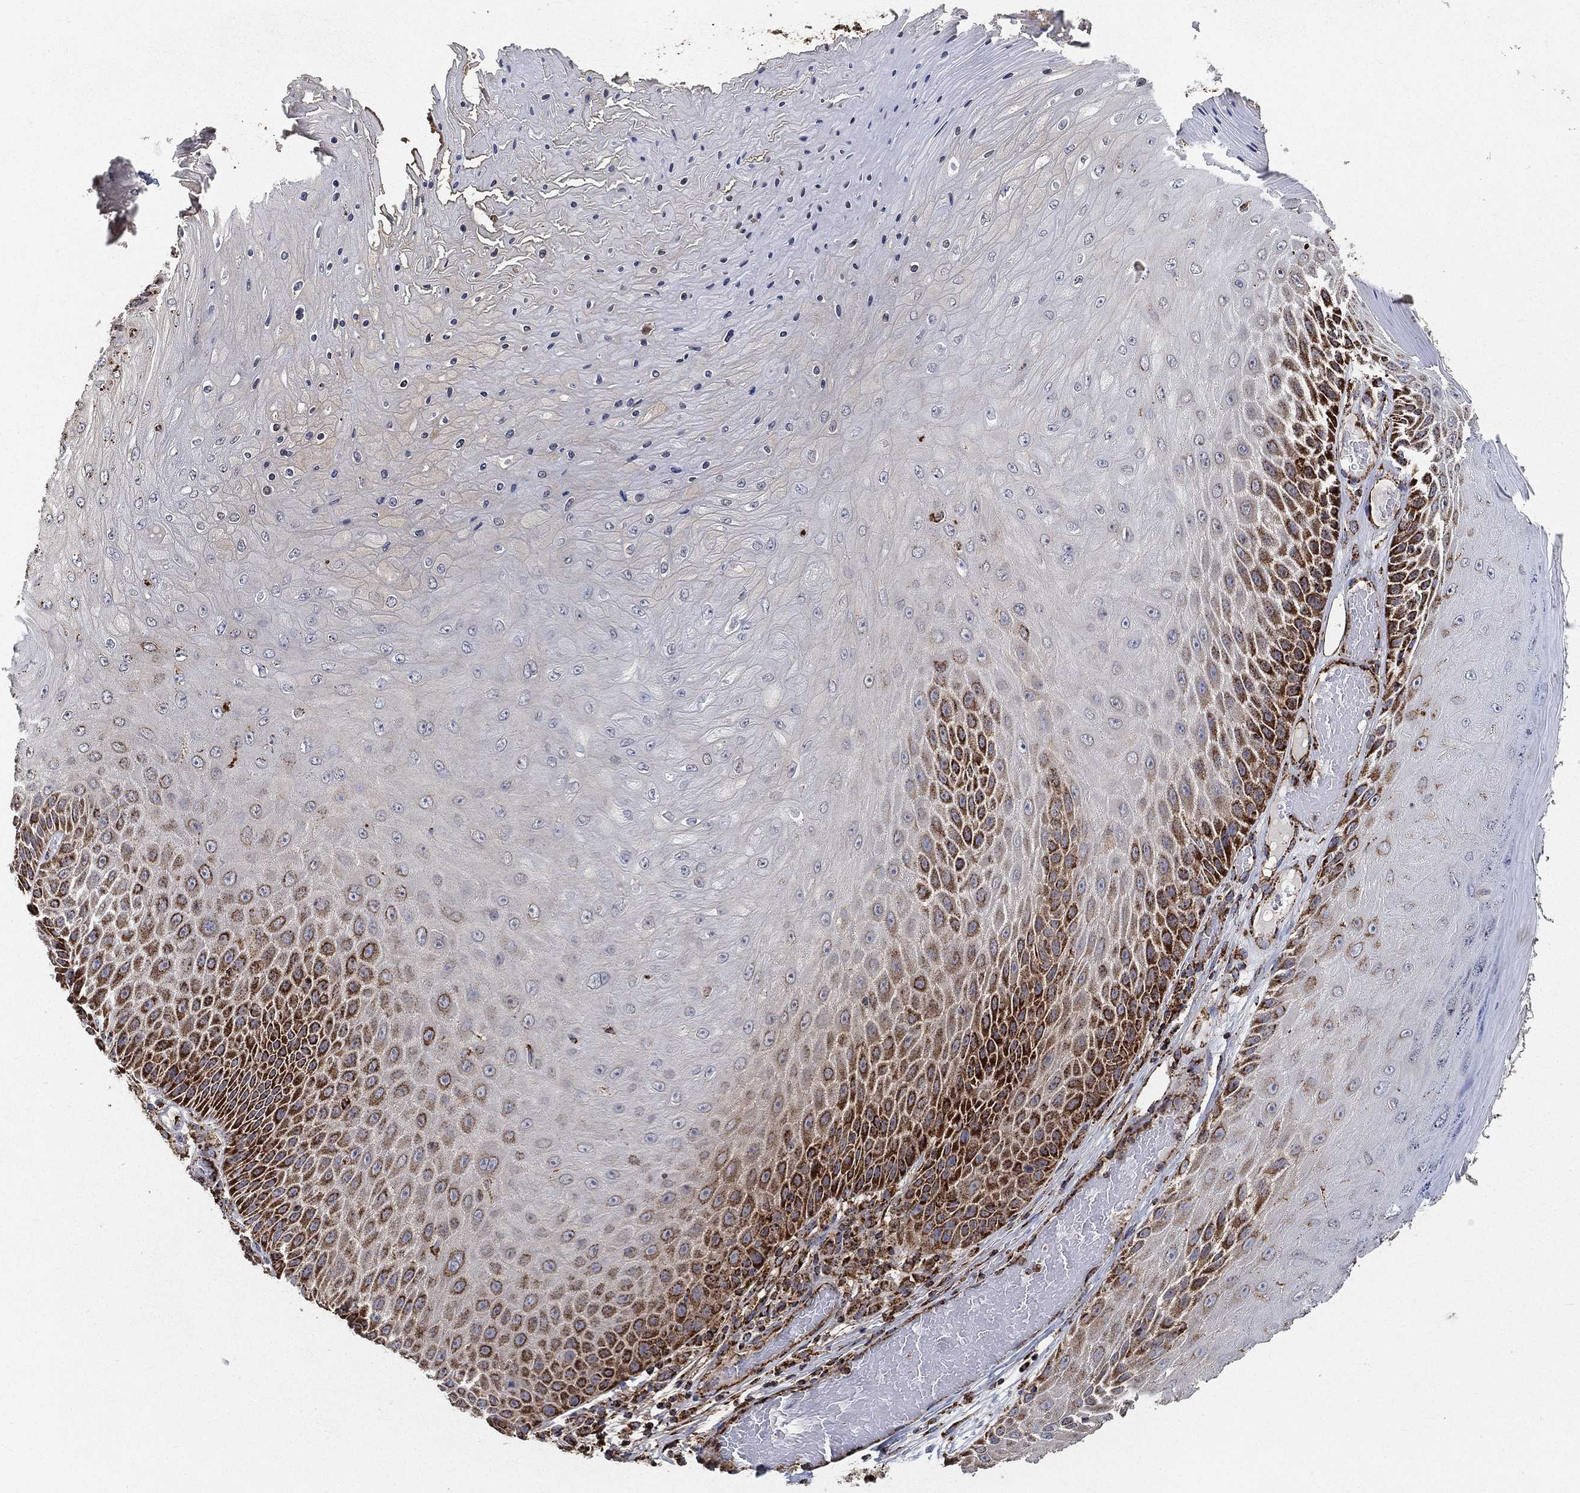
{"staining": {"intensity": "strong", "quantity": "<25%", "location": "cytoplasmic/membranous"}, "tissue": "skin cancer", "cell_type": "Tumor cells", "image_type": "cancer", "snomed": [{"axis": "morphology", "description": "Squamous cell carcinoma, NOS"}, {"axis": "topography", "description": "Skin"}], "caption": "Brown immunohistochemical staining in human skin squamous cell carcinoma exhibits strong cytoplasmic/membranous positivity in about <25% of tumor cells.", "gene": "SLC38A7", "patient": {"sex": "male", "age": 62}}